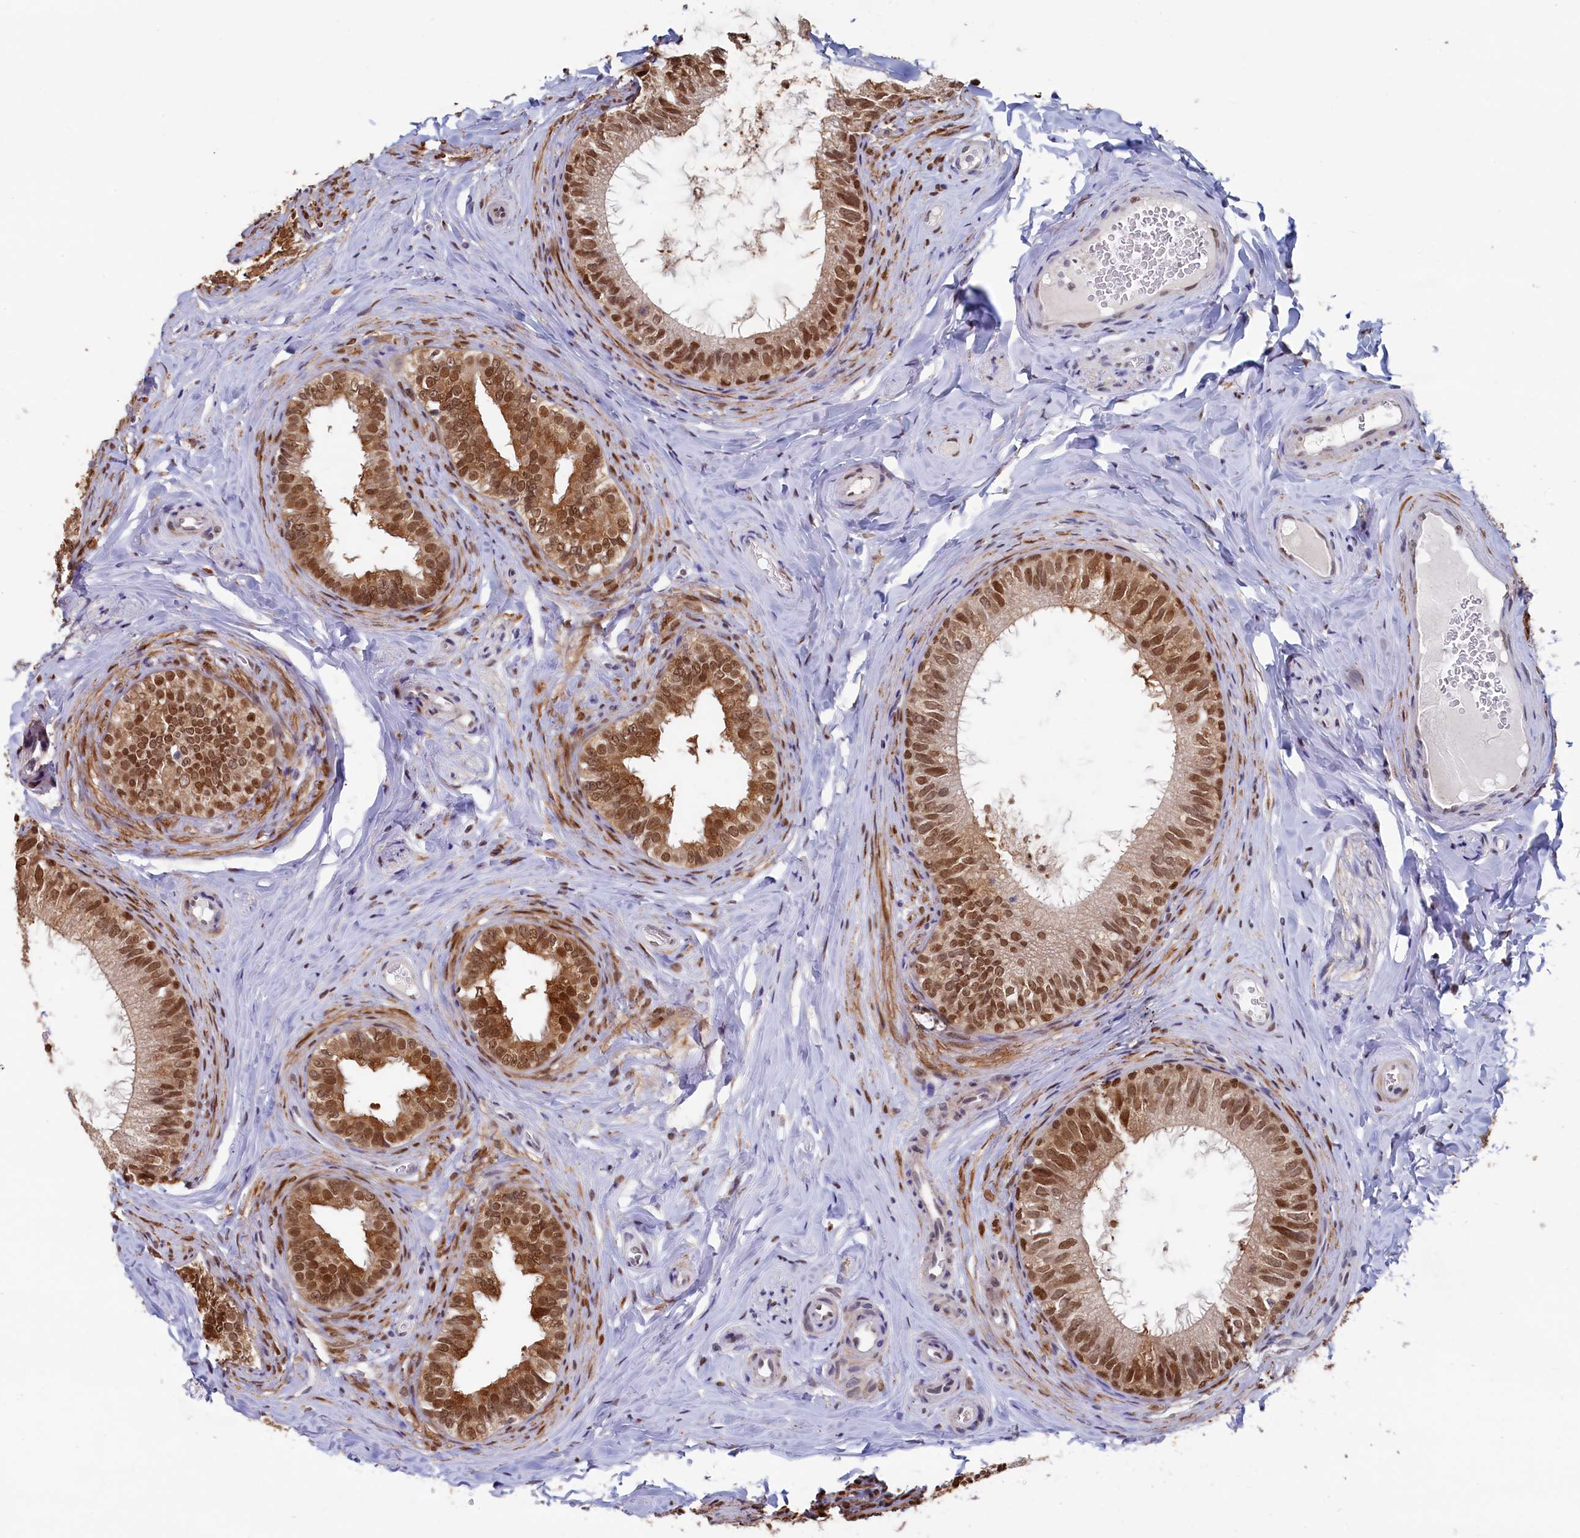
{"staining": {"intensity": "strong", "quantity": ">75%", "location": "cytoplasmic/membranous,nuclear"}, "tissue": "epididymis", "cell_type": "Glandular cells", "image_type": "normal", "snomed": [{"axis": "morphology", "description": "Normal tissue, NOS"}, {"axis": "topography", "description": "Epididymis"}], "caption": "Brown immunohistochemical staining in unremarkable epididymis demonstrates strong cytoplasmic/membranous,nuclear staining in approximately >75% of glandular cells.", "gene": "AHCY", "patient": {"sex": "male", "age": 34}}